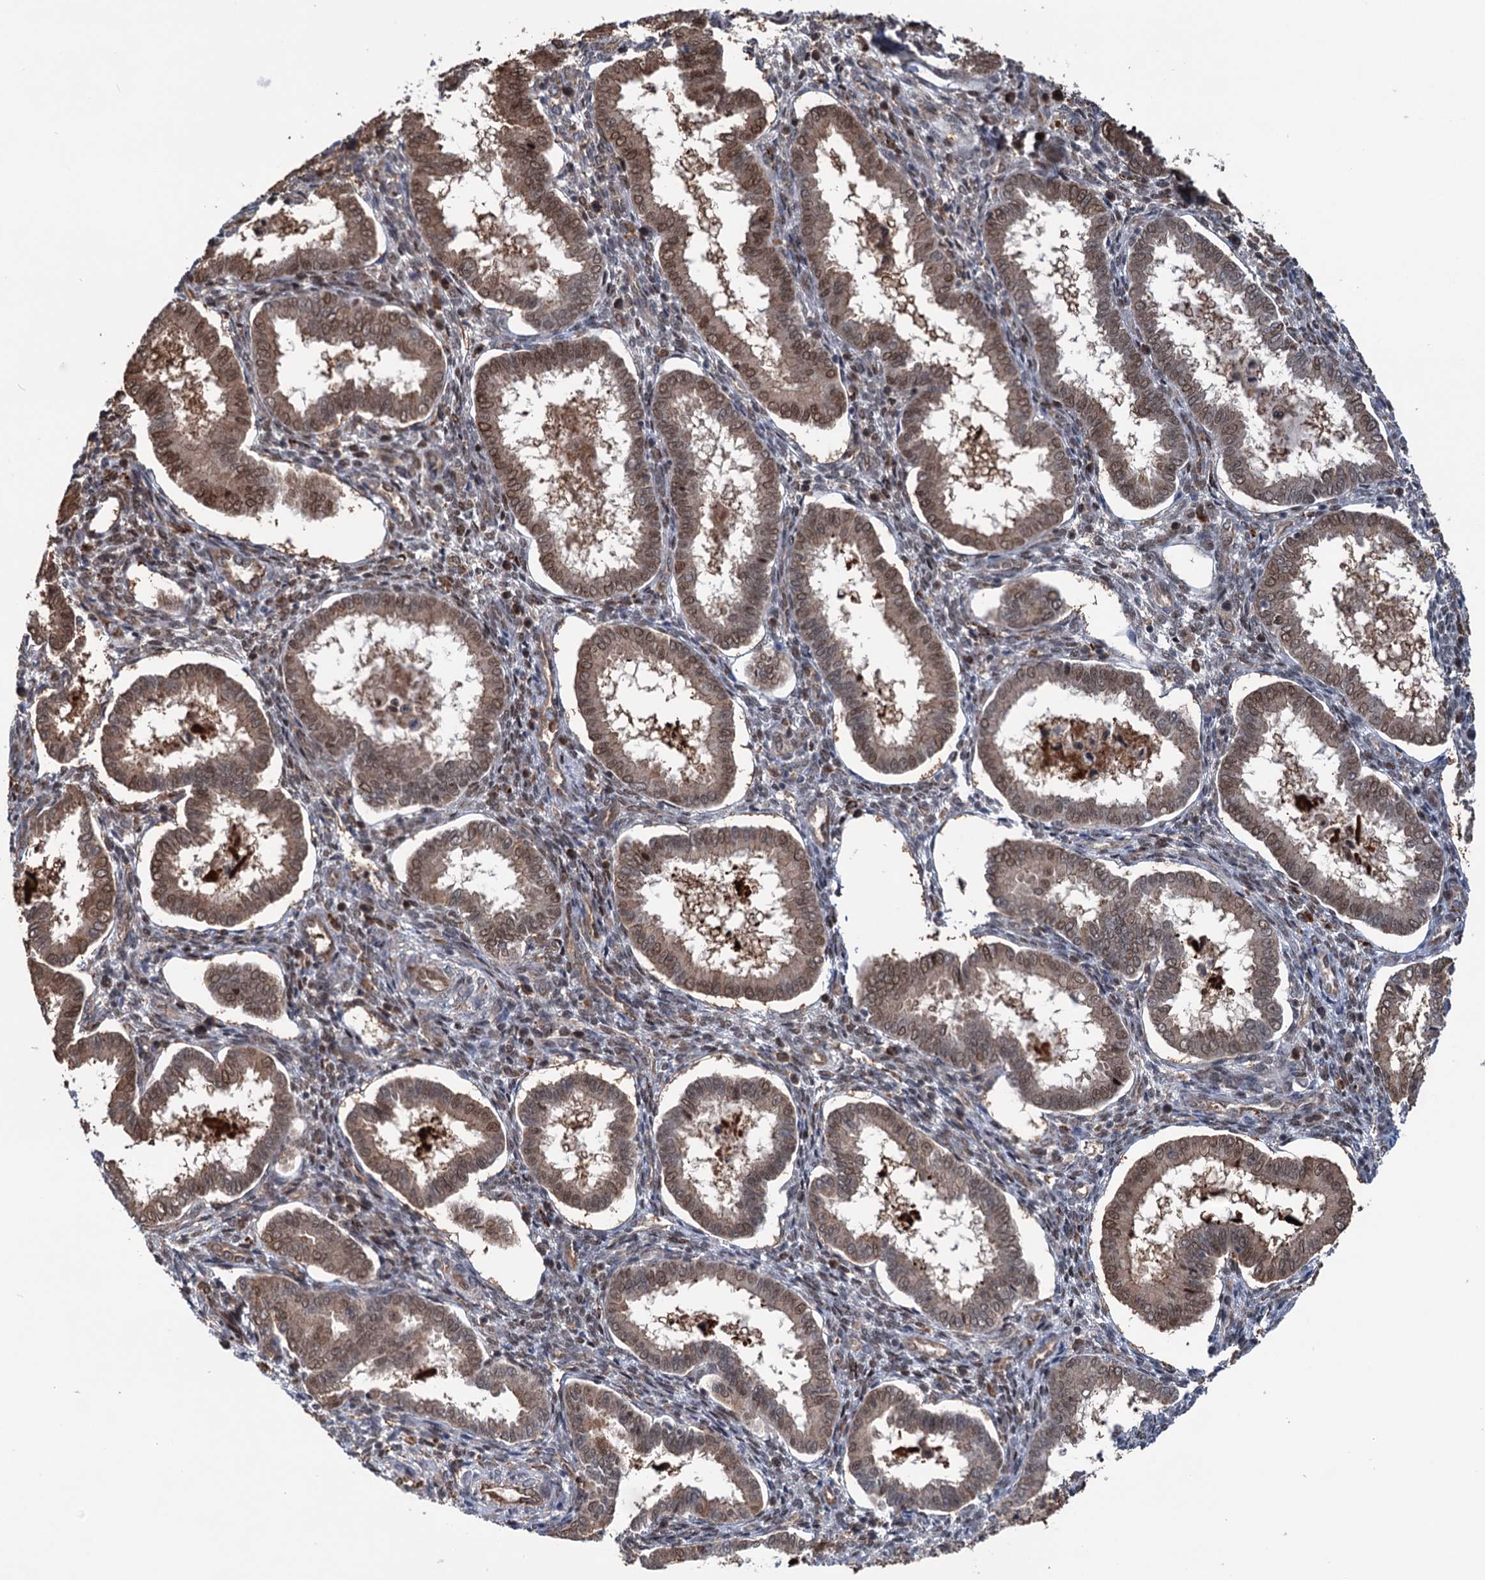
{"staining": {"intensity": "weak", "quantity": "25%-75%", "location": "cytoplasmic/membranous"}, "tissue": "endometrium", "cell_type": "Cells in endometrial stroma", "image_type": "normal", "snomed": [{"axis": "morphology", "description": "Normal tissue, NOS"}, {"axis": "topography", "description": "Endometrium"}], "caption": "The immunohistochemical stain shows weak cytoplasmic/membranous positivity in cells in endometrial stroma of unremarkable endometrium.", "gene": "NCAPD2", "patient": {"sex": "female", "age": 24}}